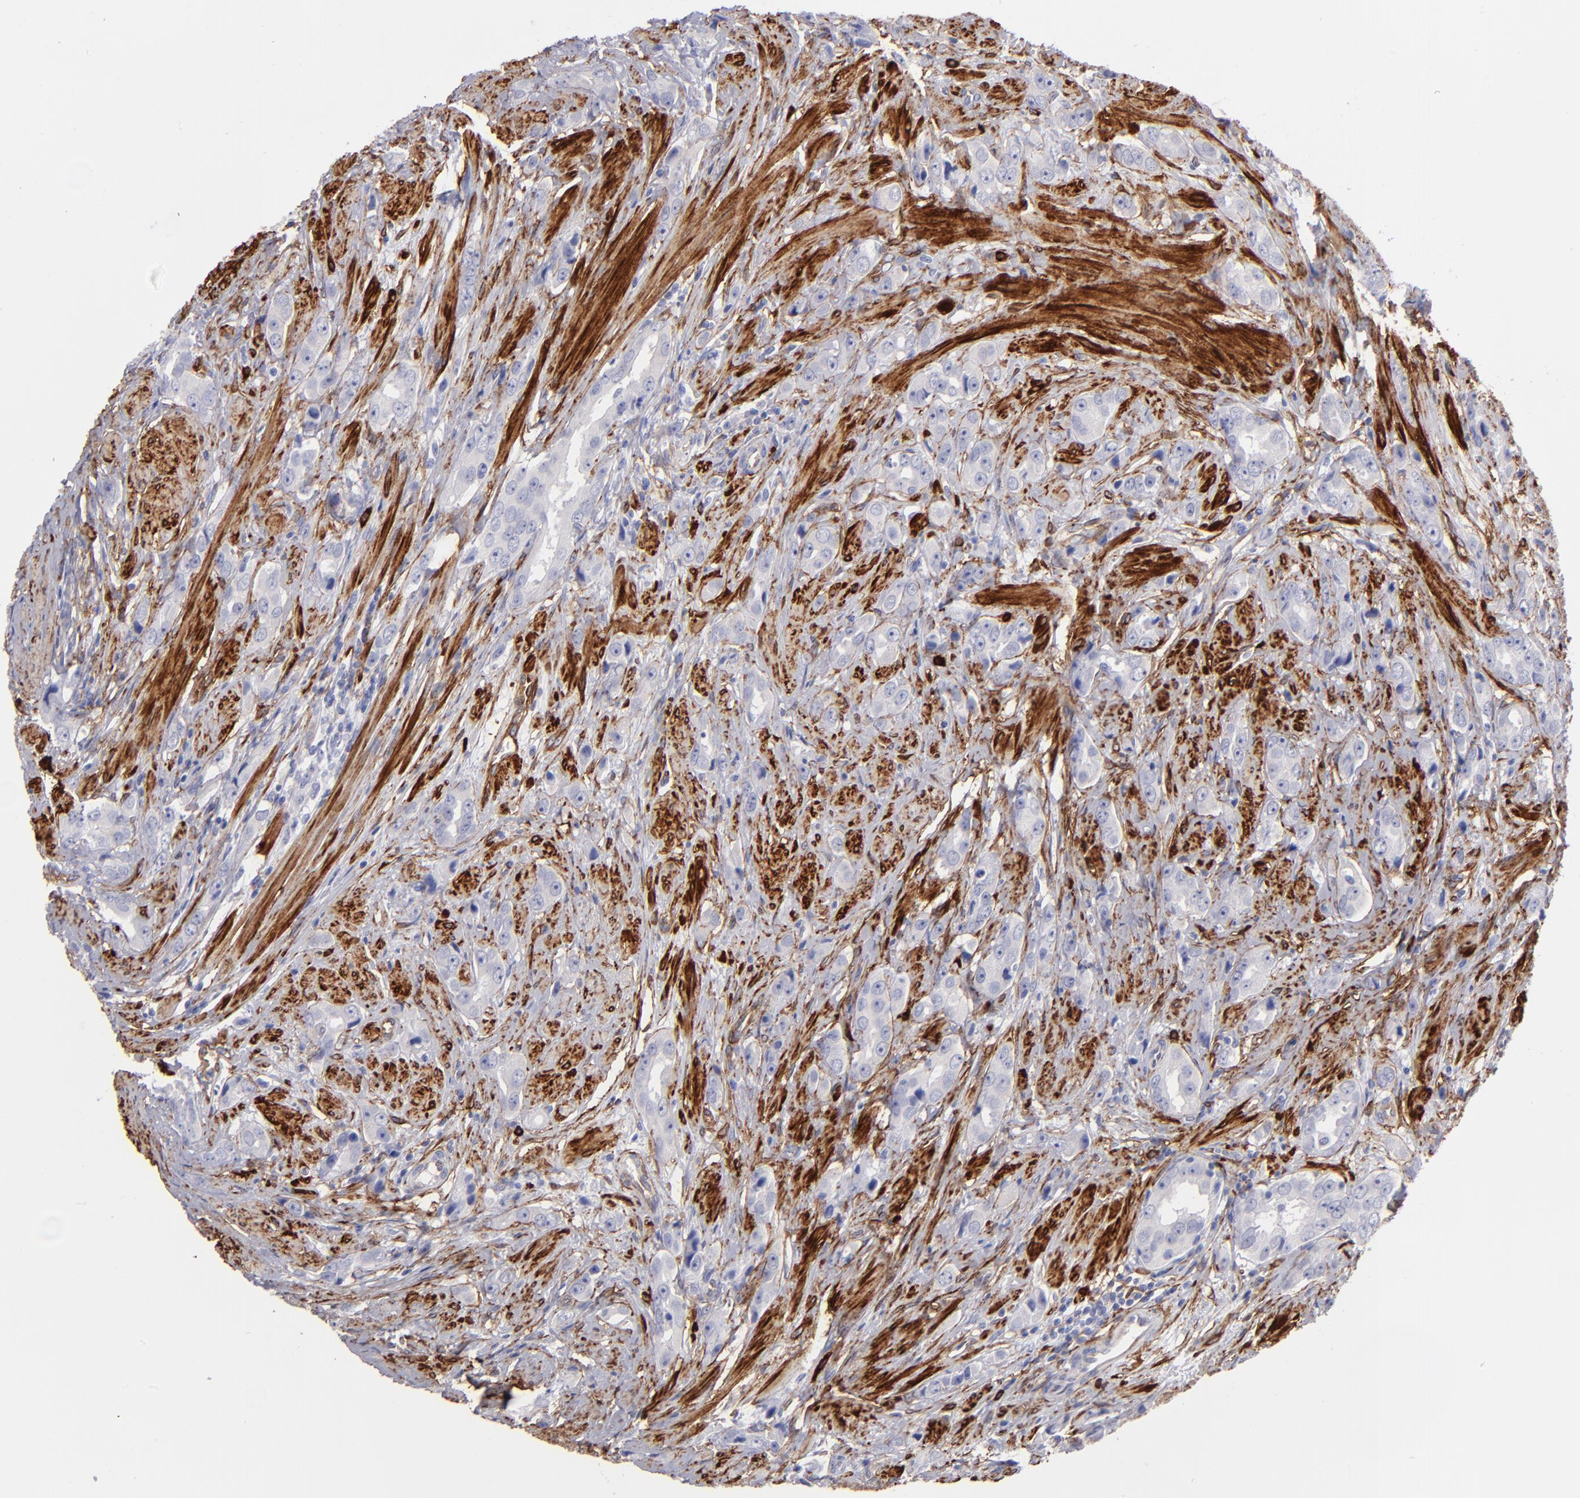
{"staining": {"intensity": "negative", "quantity": "none", "location": "none"}, "tissue": "prostate cancer", "cell_type": "Tumor cells", "image_type": "cancer", "snomed": [{"axis": "morphology", "description": "Adenocarcinoma, Medium grade"}, {"axis": "topography", "description": "Prostate"}], "caption": "Tumor cells are negative for brown protein staining in prostate cancer (medium-grade adenocarcinoma).", "gene": "AHNAK2", "patient": {"sex": "male", "age": 53}}